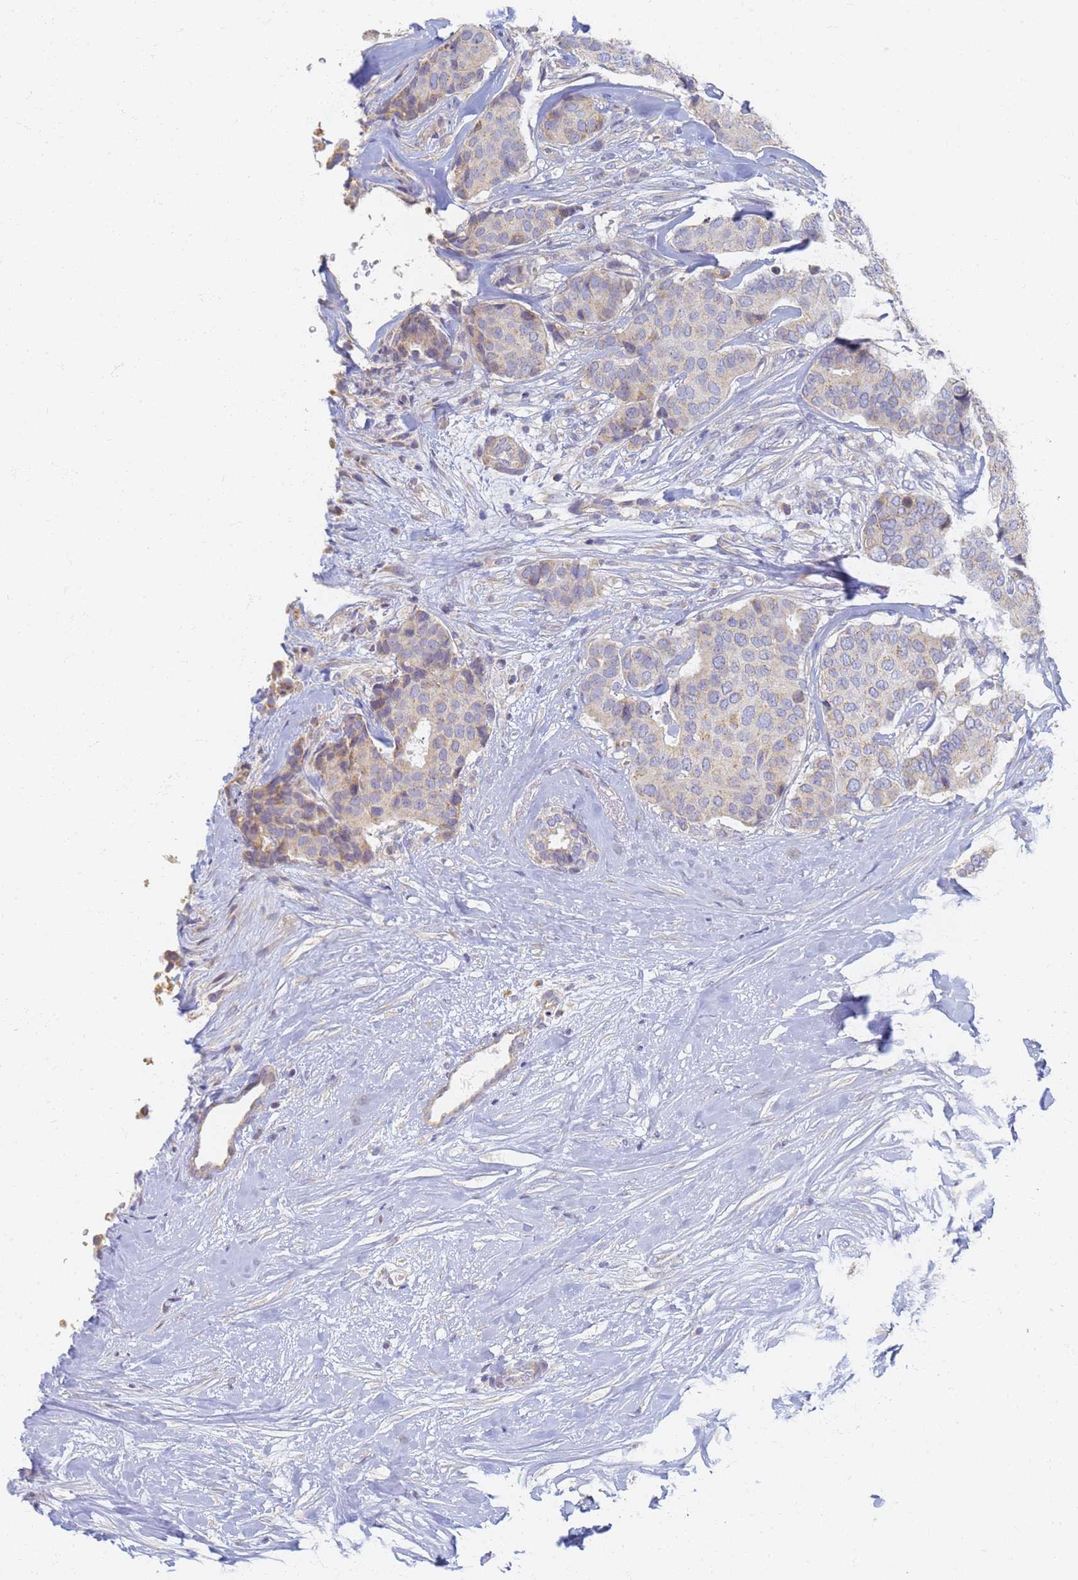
{"staining": {"intensity": "weak", "quantity": "25%-75%", "location": "cytoplasmic/membranous"}, "tissue": "breast cancer", "cell_type": "Tumor cells", "image_type": "cancer", "snomed": [{"axis": "morphology", "description": "Duct carcinoma"}, {"axis": "topography", "description": "Breast"}], "caption": "A brown stain highlights weak cytoplasmic/membranous staining of a protein in human intraductal carcinoma (breast) tumor cells.", "gene": "UTP23", "patient": {"sex": "female", "age": 75}}